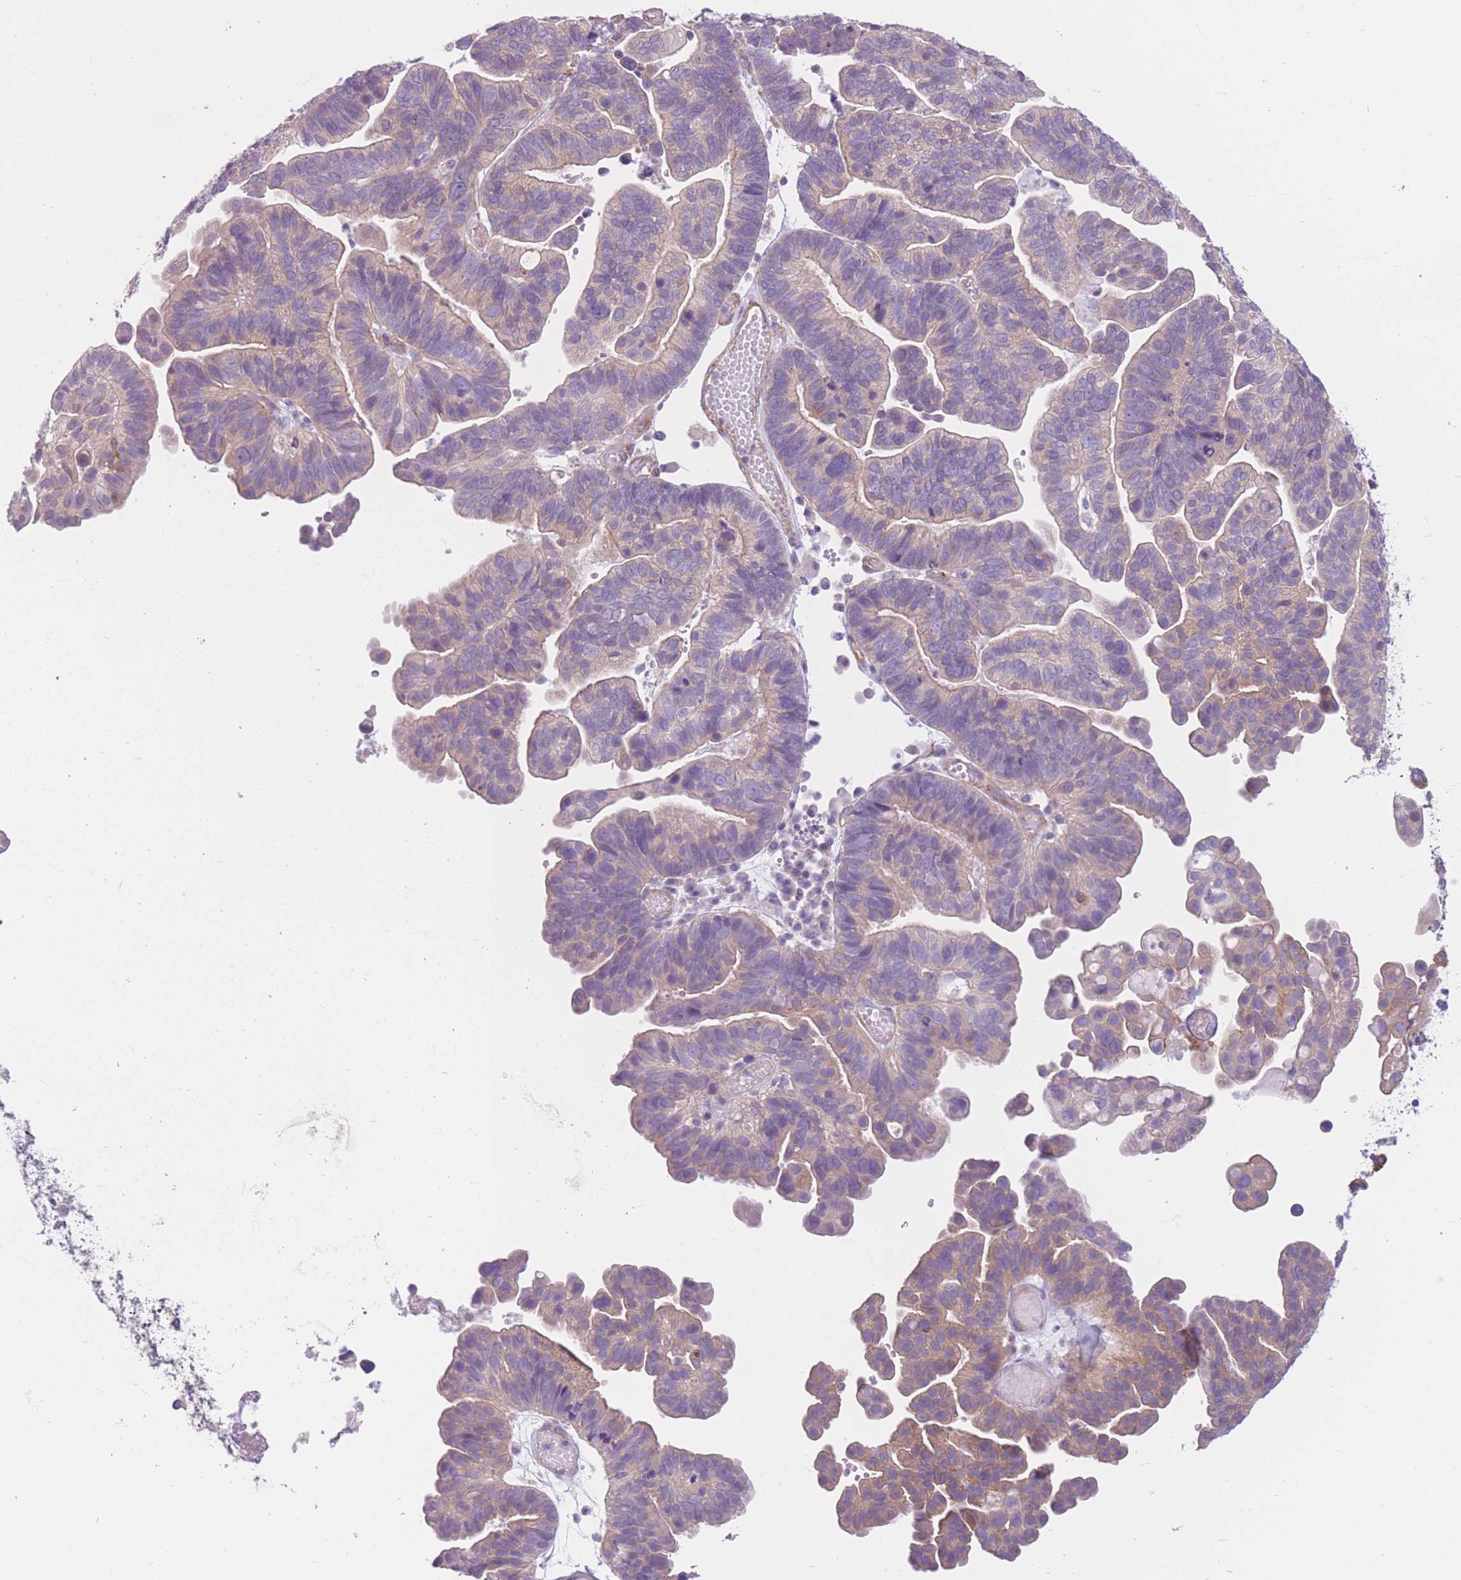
{"staining": {"intensity": "weak", "quantity": "<25%", "location": "cytoplasmic/membranous"}, "tissue": "ovarian cancer", "cell_type": "Tumor cells", "image_type": "cancer", "snomed": [{"axis": "morphology", "description": "Cystadenocarcinoma, serous, NOS"}, {"axis": "topography", "description": "Ovary"}], "caption": "DAB (3,3'-diaminobenzidine) immunohistochemical staining of ovarian cancer reveals no significant expression in tumor cells. (DAB (3,3'-diaminobenzidine) immunohistochemistry (IHC), high magnification).", "gene": "SERPINB3", "patient": {"sex": "female", "age": 56}}